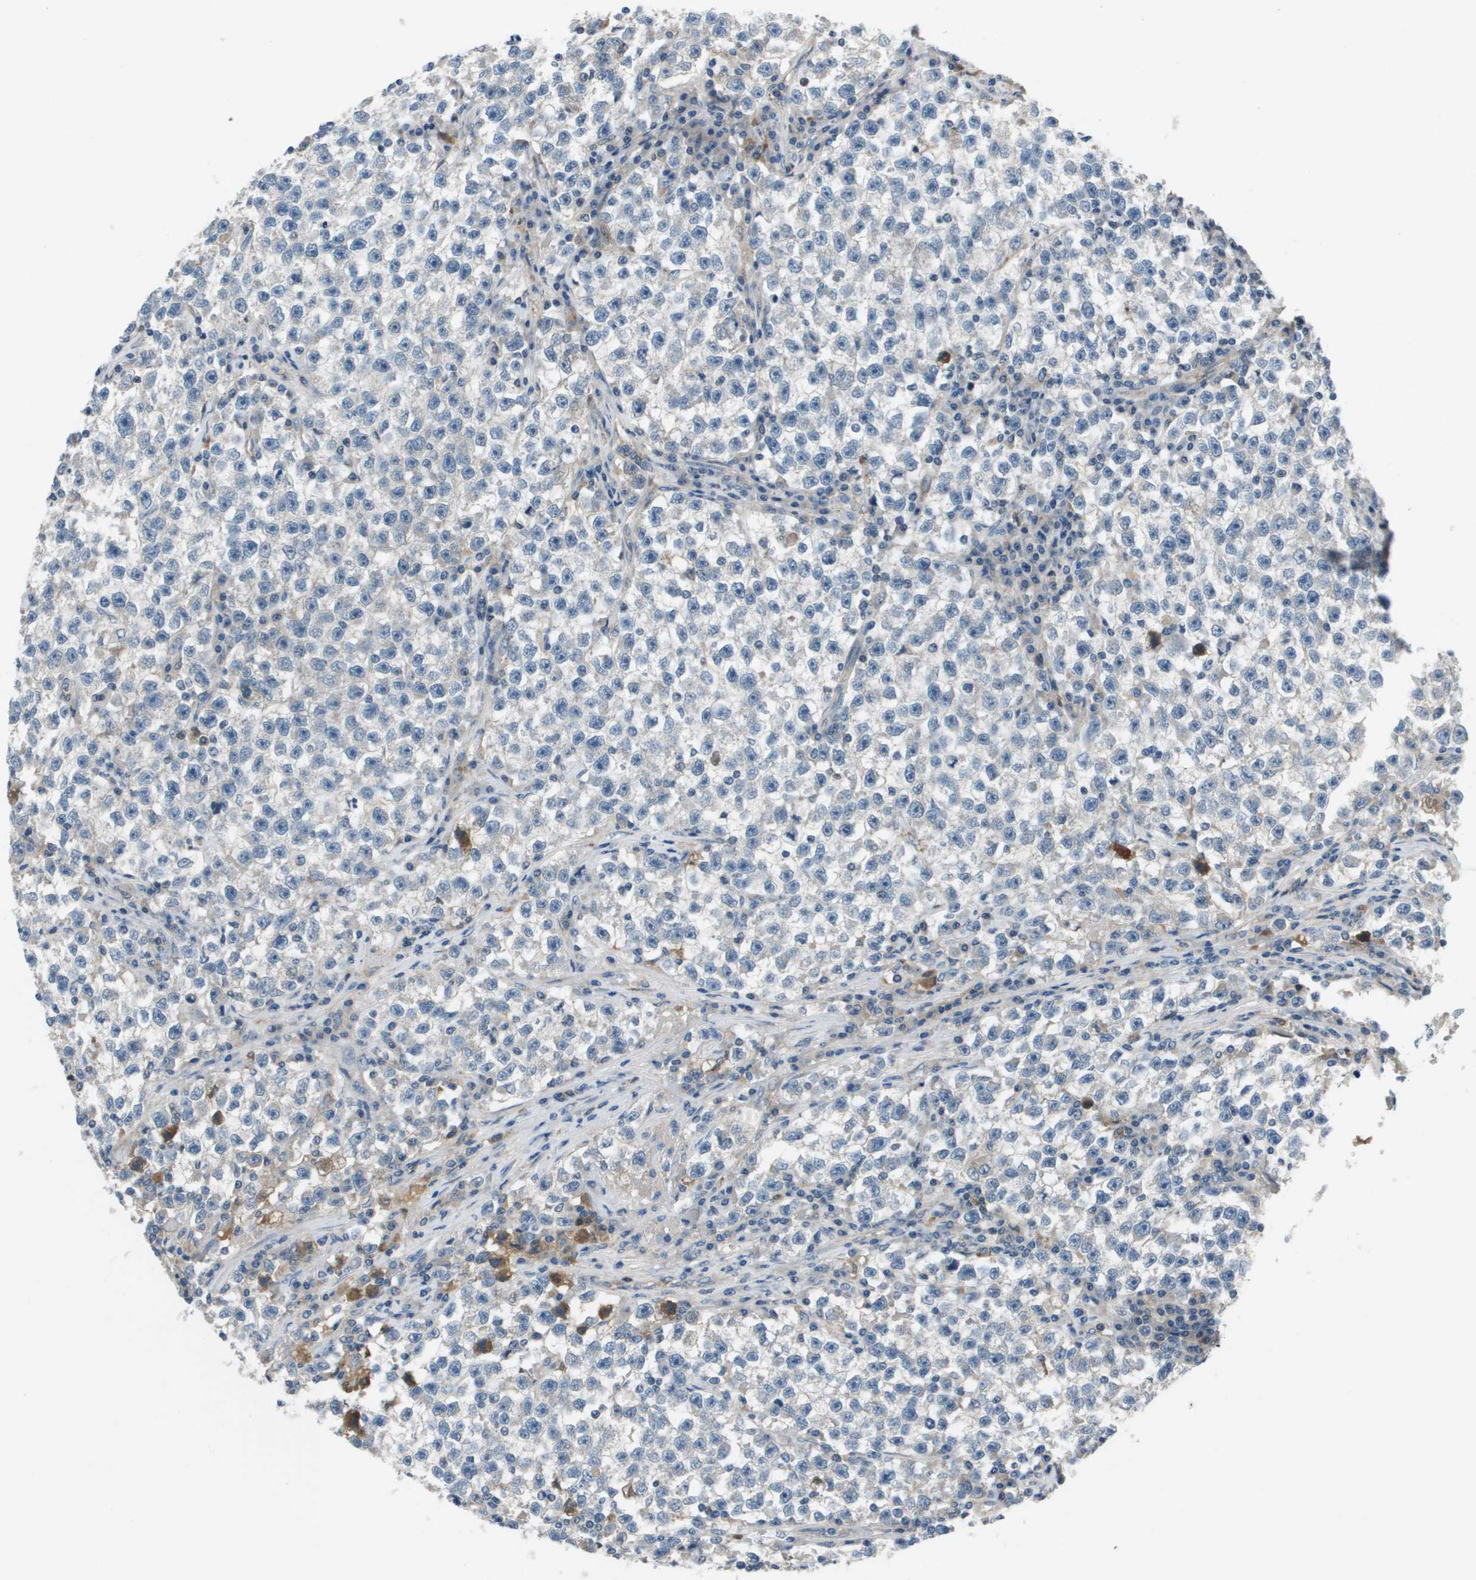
{"staining": {"intensity": "negative", "quantity": "none", "location": "none"}, "tissue": "testis cancer", "cell_type": "Tumor cells", "image_type": "cancer", "snomed": [{"axis": "morphology", "description": "Seminoma, NOS"}, {"axis": "topography", "description": "Testis"}], "caption": "Immunohistochemistry of testis cancer reveals no staining in tumor cells.", "gene": "PCOLCE", "patient": {"sex": "male", "age": 22}}